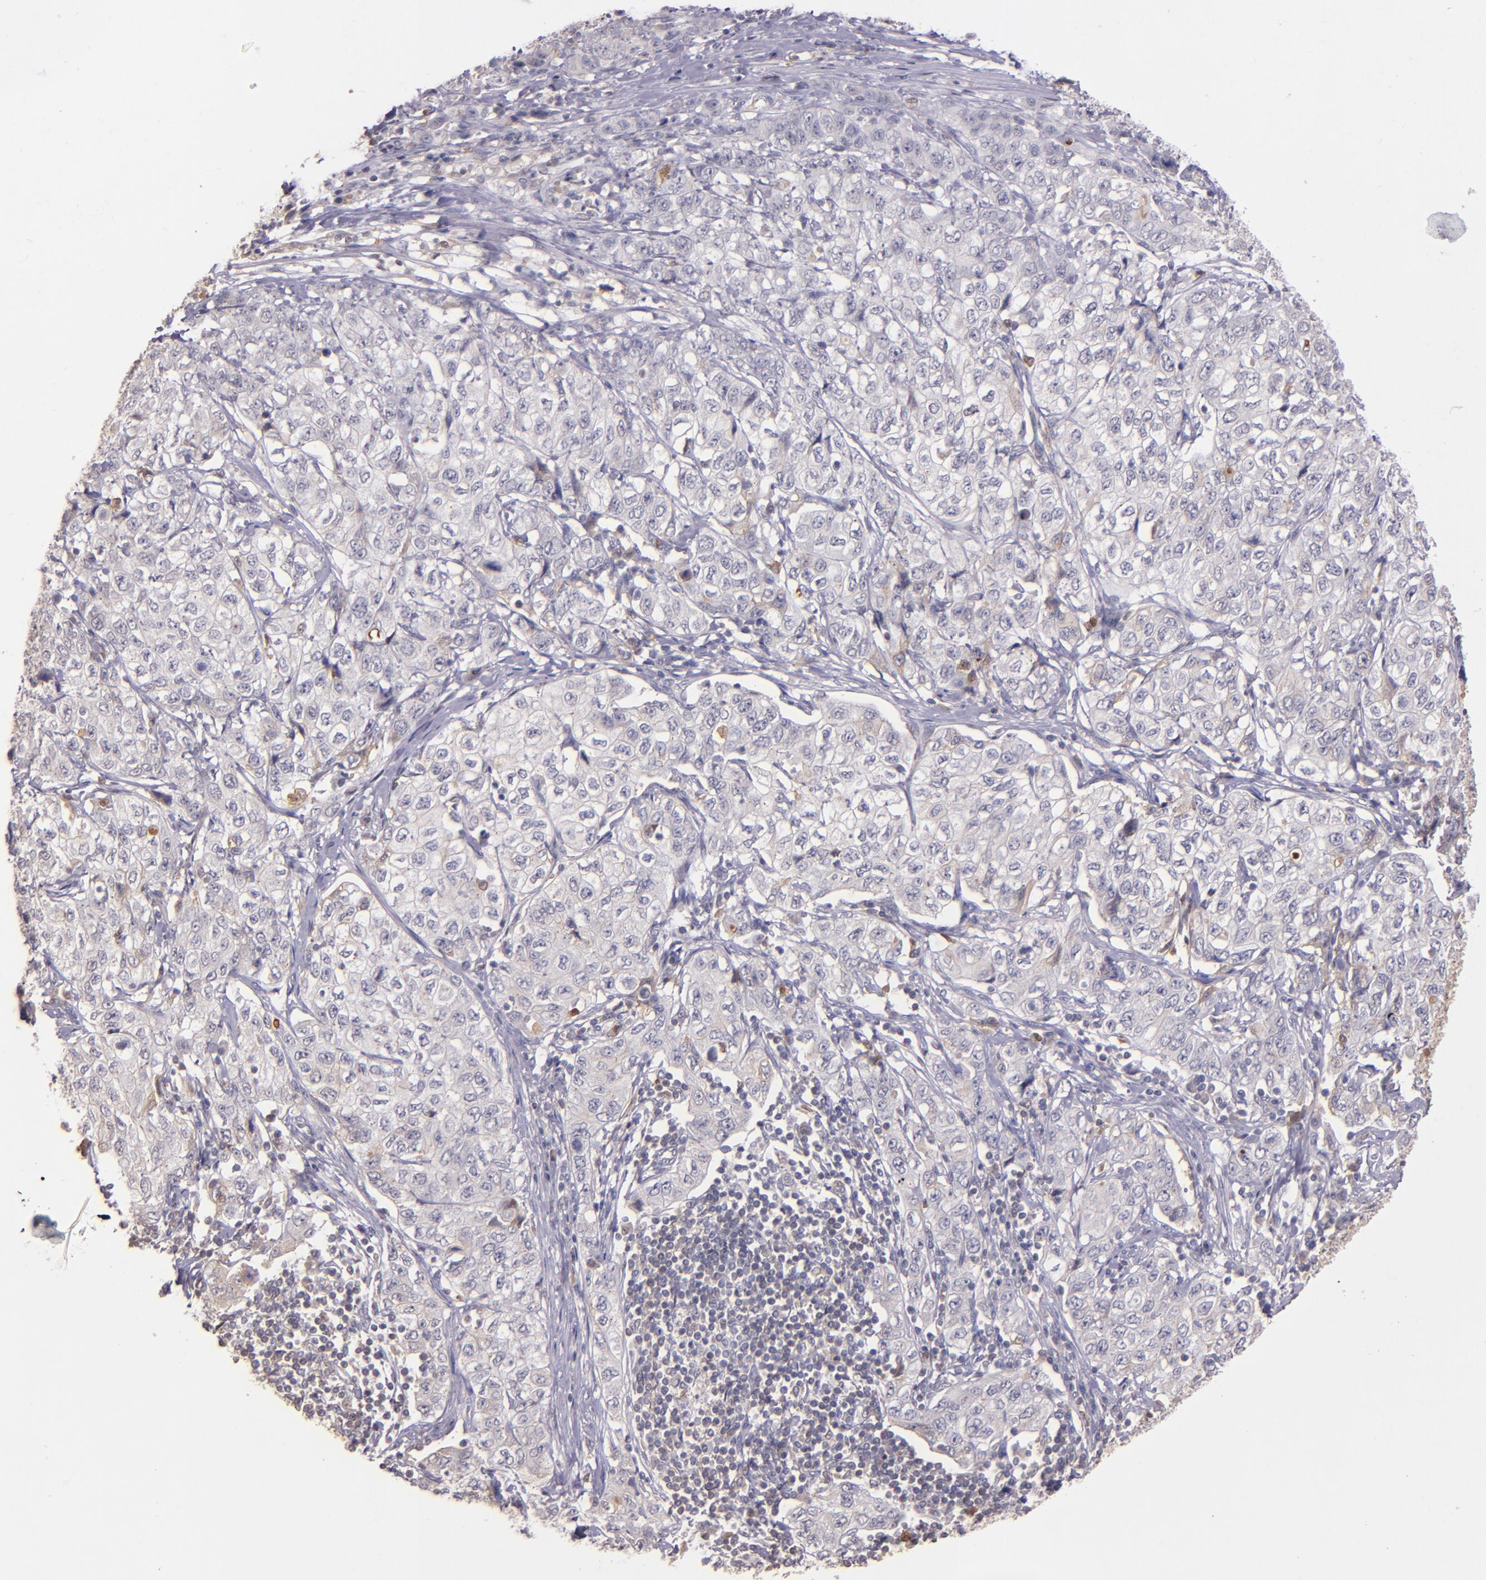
{"staining": {"intensity": "weak", "quantity": "<25%", "location": "cytoplasmic/membranous"}, "tissue": "stomach cancer", "cell_type": "Tumor cells", "image_type": "cancer", "snomed": [{"axis": "morphology", "description": "Adenocarcinoma, NOS"}, {"axis": "topography", "description": "Stomach"}], "caption": "A high-resolution histopathology image shows IHC staining of stomach adenocarcinoma, which exhibits no significant expression in tumor cells.", "gene": "PTS", "patient": {"sex": "male", "age": 48}}